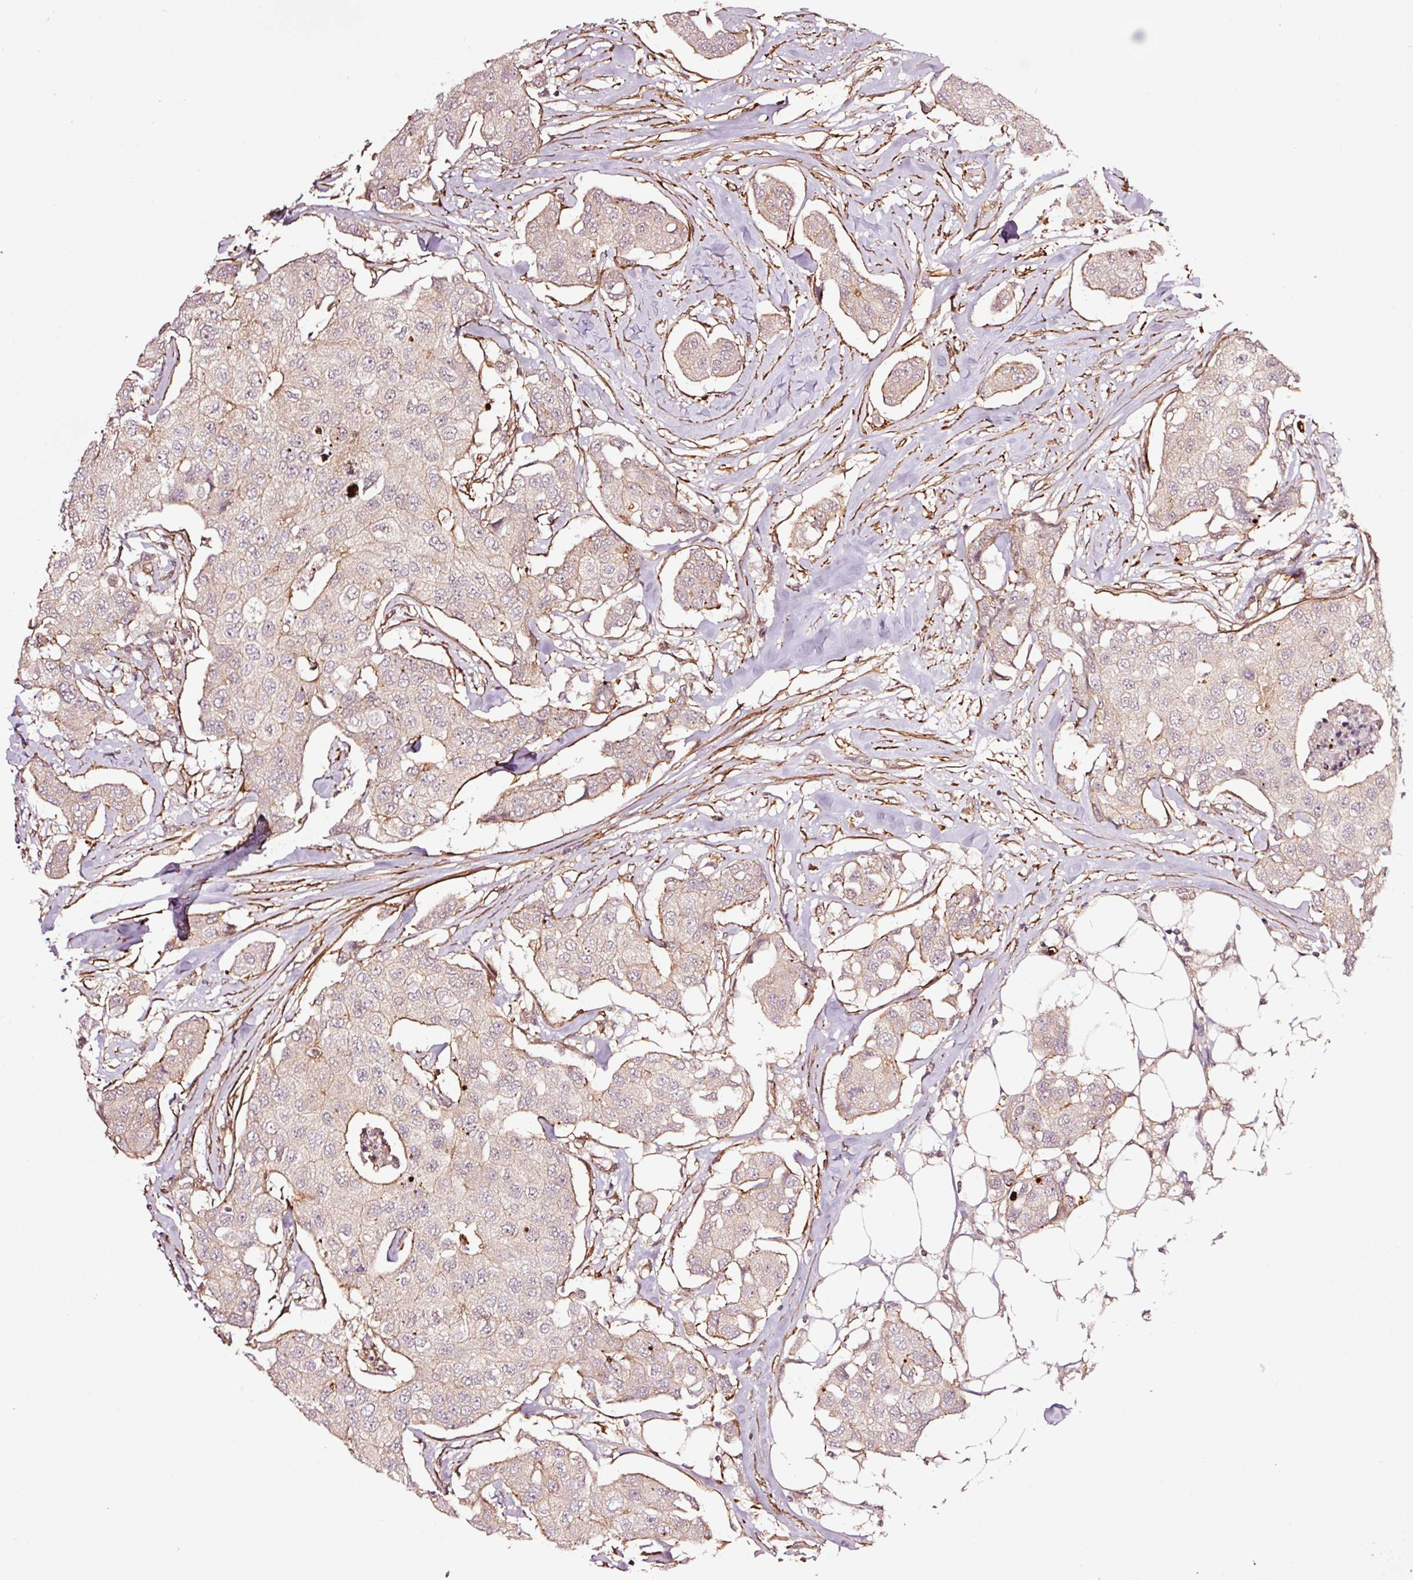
{"staining": {"intensity": "moderate", "quantity": "<25%", "location": "cytoplasmic/membranous"}, "tissue": "breast cancer", "cell_type": "Tumor cells", "image_type": "cancer", "snomed": [{"axis": "morphology", "description": "Duct carcinoma"}, {"axis": "topography", "description": "Breast"}, {"axis": "topography", "description": "Lymph node"}], "caption": "The histopathology image reveals staining of breast cancer, revealing moderate cytoplasmic/membranous protein positivity (brown color) within tumor cells.", "gene": "TPM1", "patient": {"sex": "female", "age": 80}}